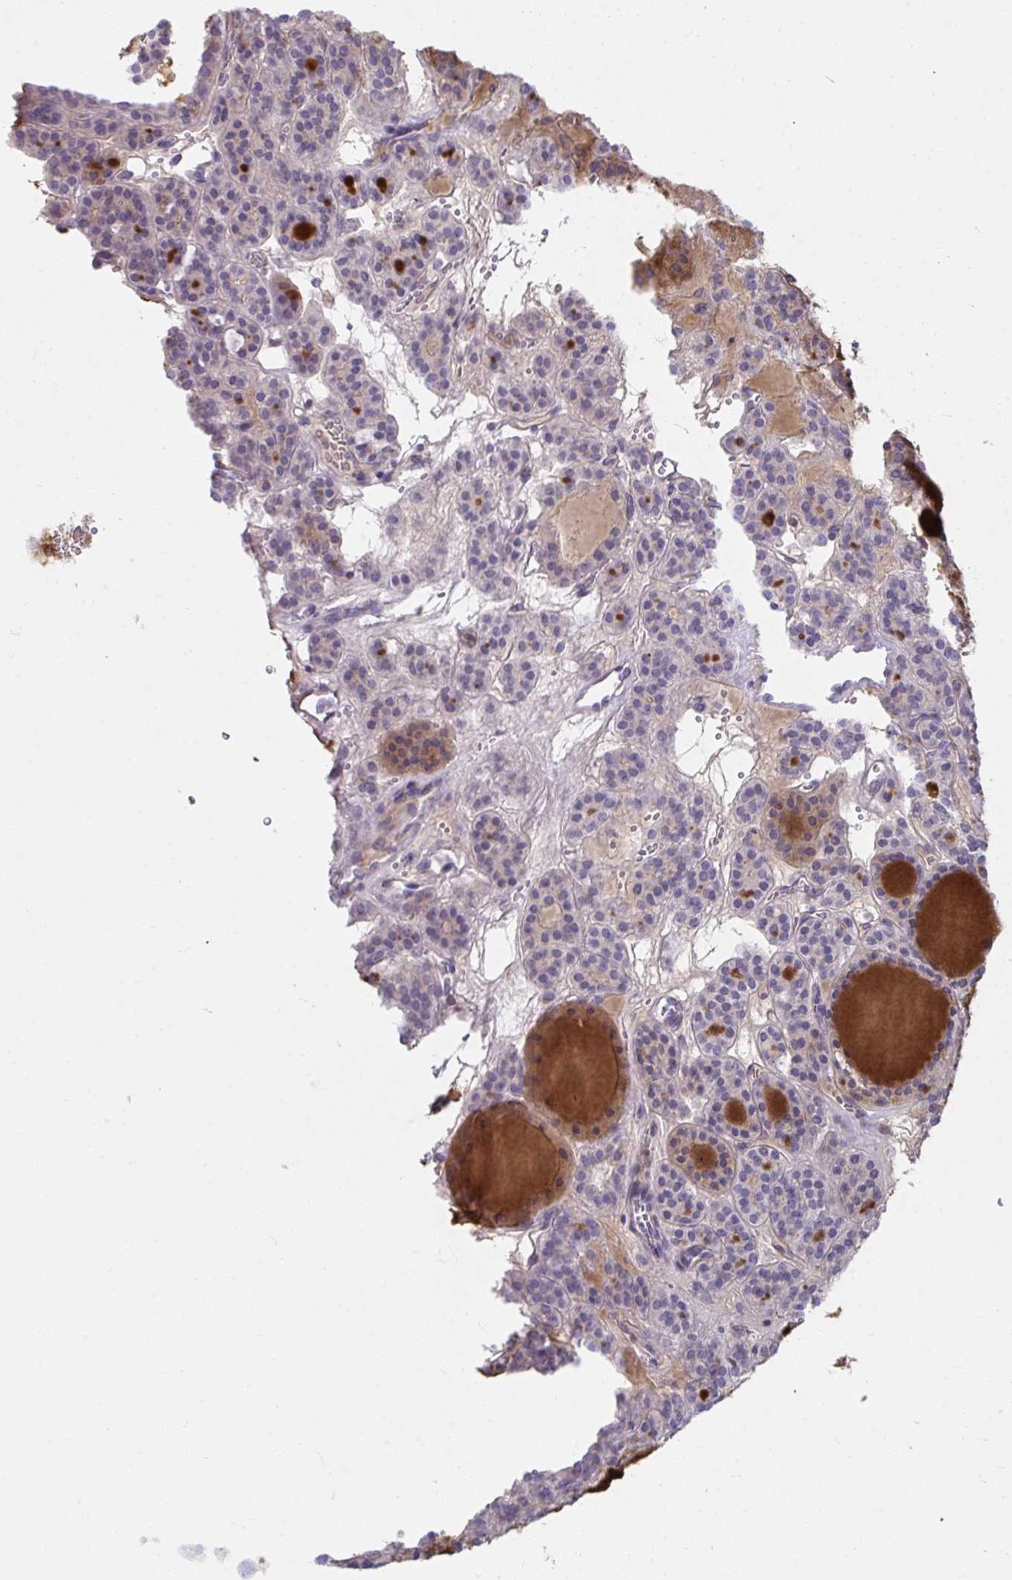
{"staining": {"intensity": "negative", "quantity": "none", "location": "none"}, "tissue": "thyroid cancer", "cell_type": "Tumor cells", "image_type": "cancer", "snomed": [{"axis": "morphology", "description": "Follicular adenoma carcinoma, NOS"}, {"axis": "topography", "description": "Thyroid gland"}], "caption": "Immunohistochemical staining of follicular adenoma carcinoma (thyroid) shows no significant staining in tumor cells.", "gene": "SLAMF7", "patient": {"sex": "female", "age": 63}}